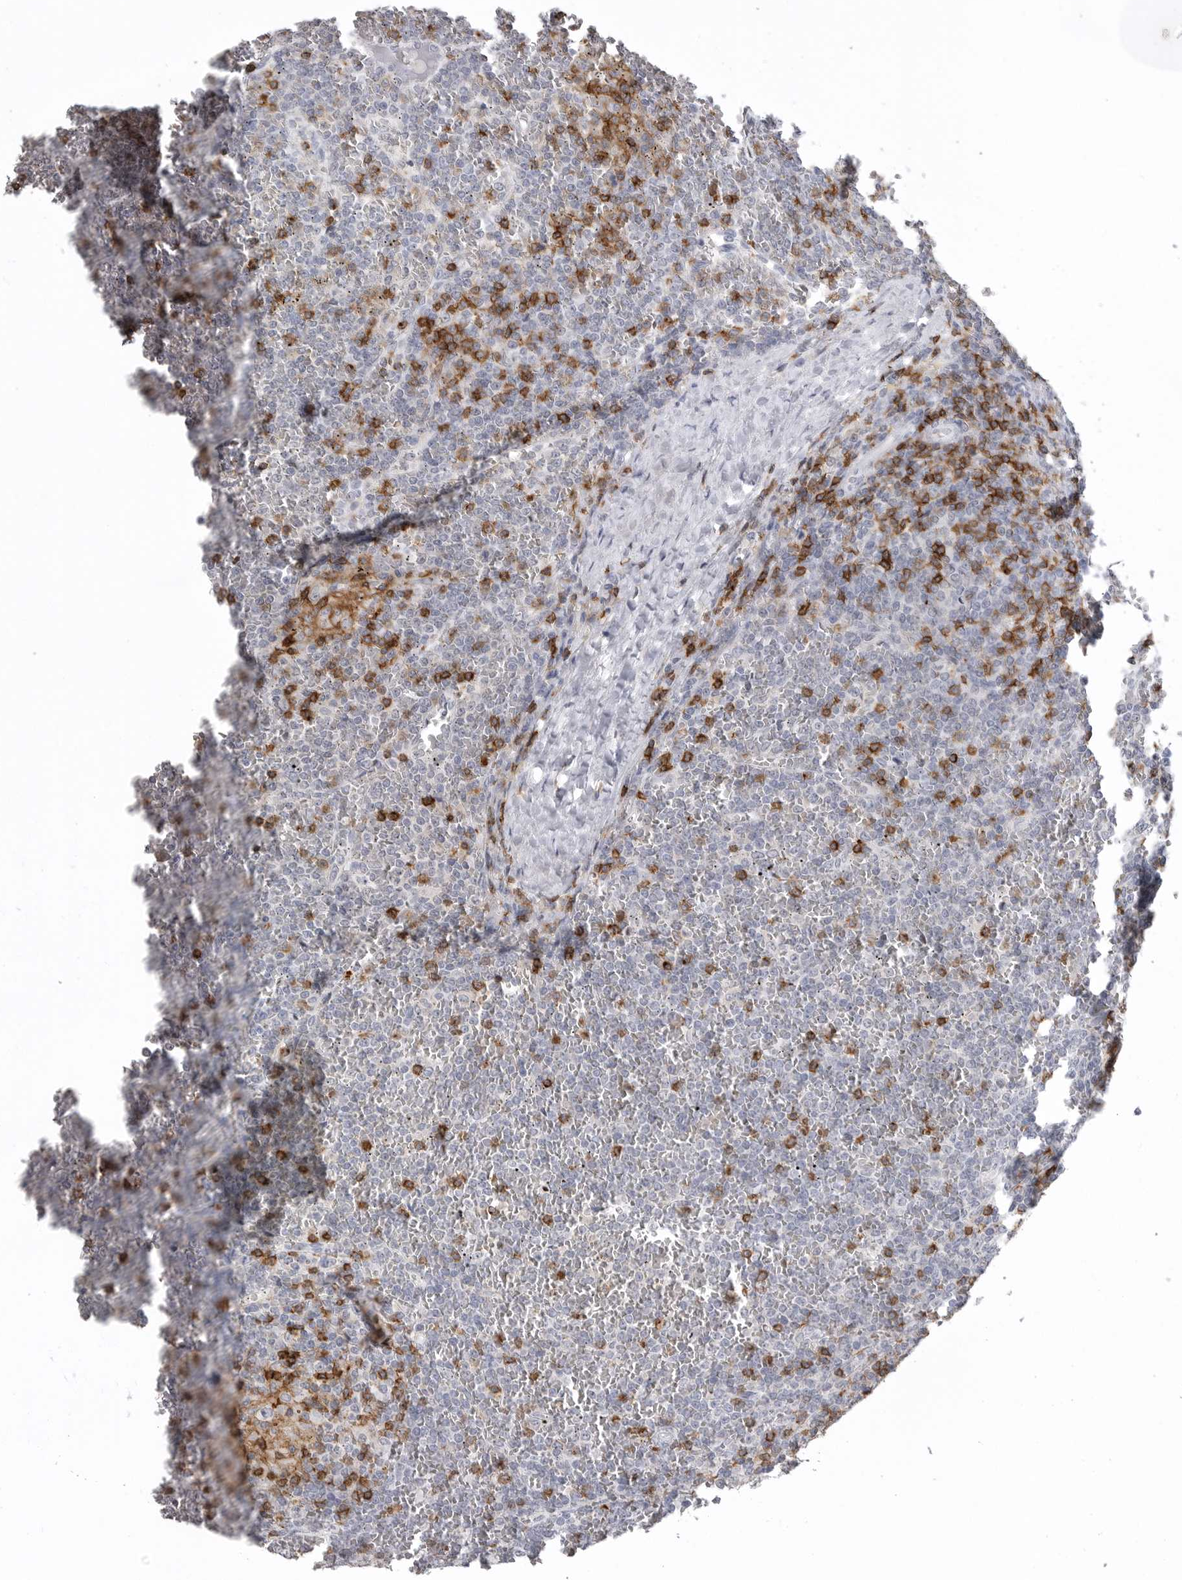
{"staining": {"intensity": "negative", "quantity": "none", "location": "none"}, "tissue": "lymphoma", "cell_type": "Tumor cells", "image_type": "cancer", "snomed": [{"axis": "morphology", "description": "Malignant lymphoma, non-Hodgkin's type, Low grade"}, {"axis": "topography", "description": "Spleen"}], "caption": "DAB (3,3'-diaminobenzidine) immunohistochemical staining of human lymphoma demonstrates no significant positivity in tumor cells.", "gene": "ITGAL", "patient": {"sex": "female", "age": 19}}